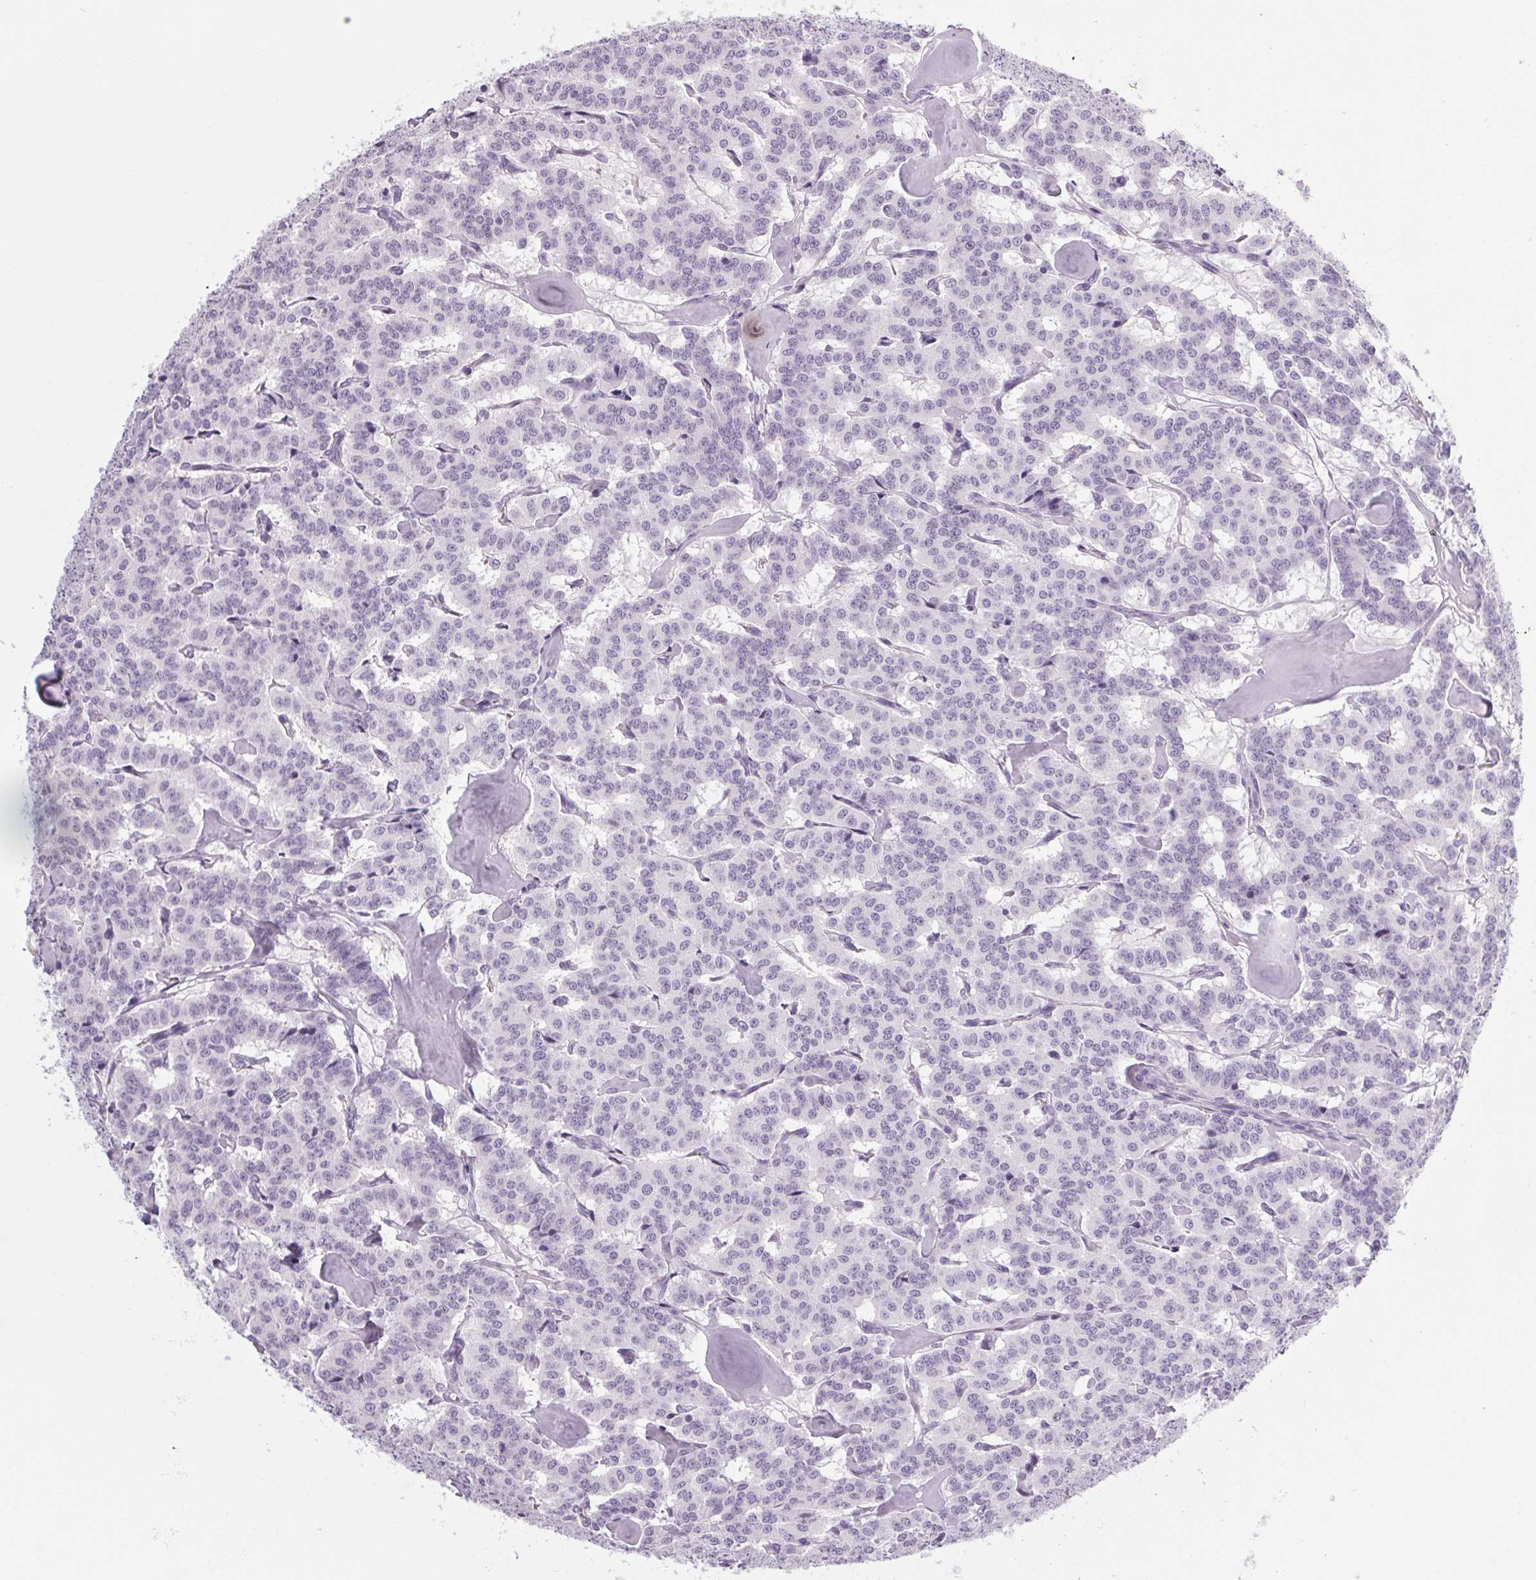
{"staining": {"intensity": "negative", "quantity": "none", "location": "none"}, "tissue": "carcinoid", "cell_type": "Tumor cells", "image_type": "cancer", "snomed": [{"axis": "morphology", "description": "Carcinoid, malignant, NOS"}, {"axis": "topography", "description": "Lung"}], "caption": "Tumor cells show no significant staining in carcinoid.", "gene": "POMC", "patient": {"sex": "female", "age": 46}}